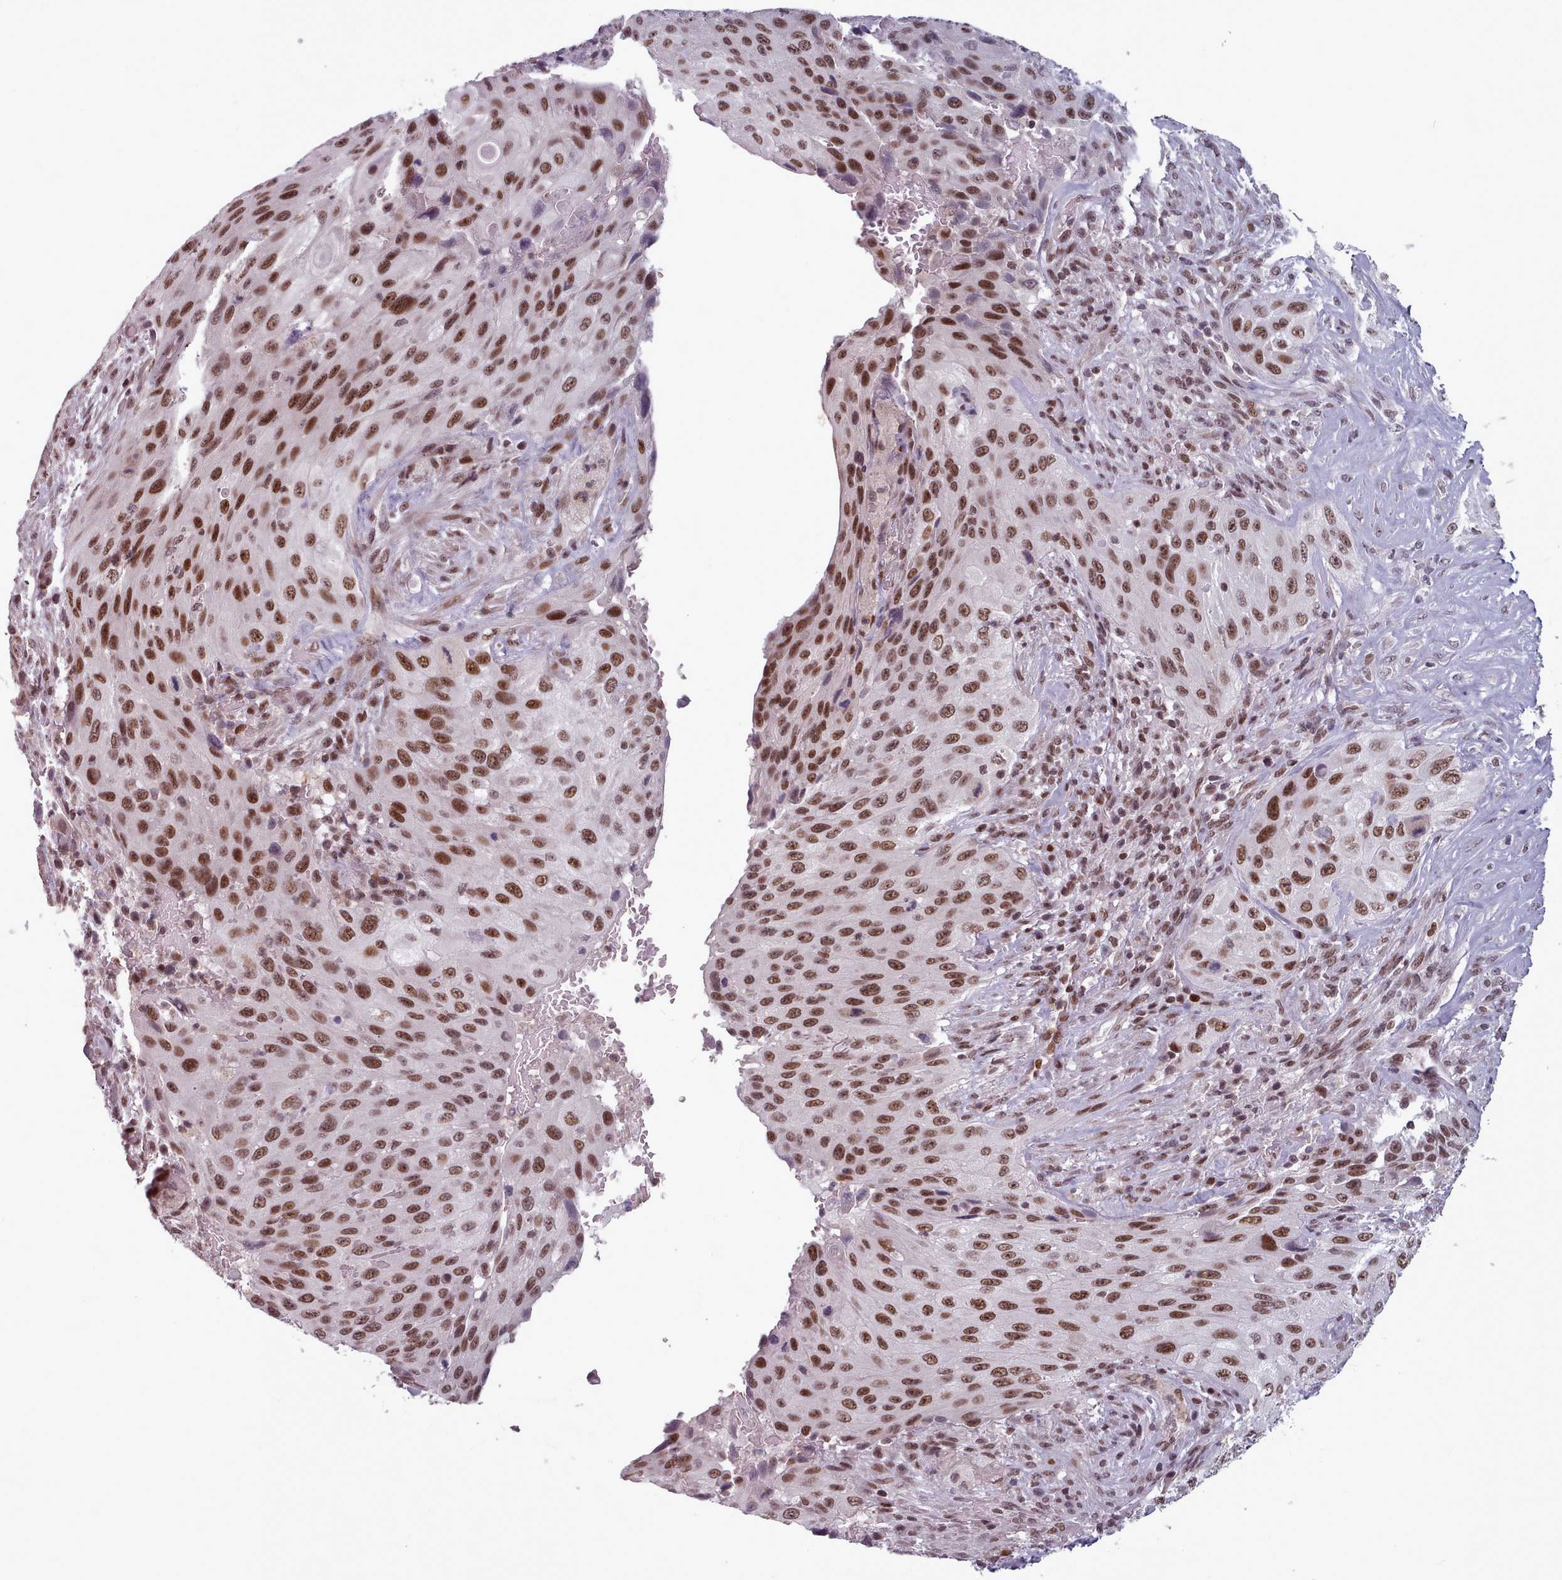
{"staining": {"intensity": "strong", "quantity": ">75%", "location": "nuclear"}, "tissue": "cervical cancer", "cell_type": "Tumor cells", "image_type": "cancer", "snomed": [{"axis": "morphology", "description": "Squamous cell carcinoma, NOS"}, {"axis": "topography", "description": "Cervix"}], "caption": "The micrograph shows immunohistochemical staining of cervical cancer. There is strong nuclear positivity is present in about >75% of tumor cells.", "gene": "SRSF9", "patient": {"sex": "female", "age": 42}}